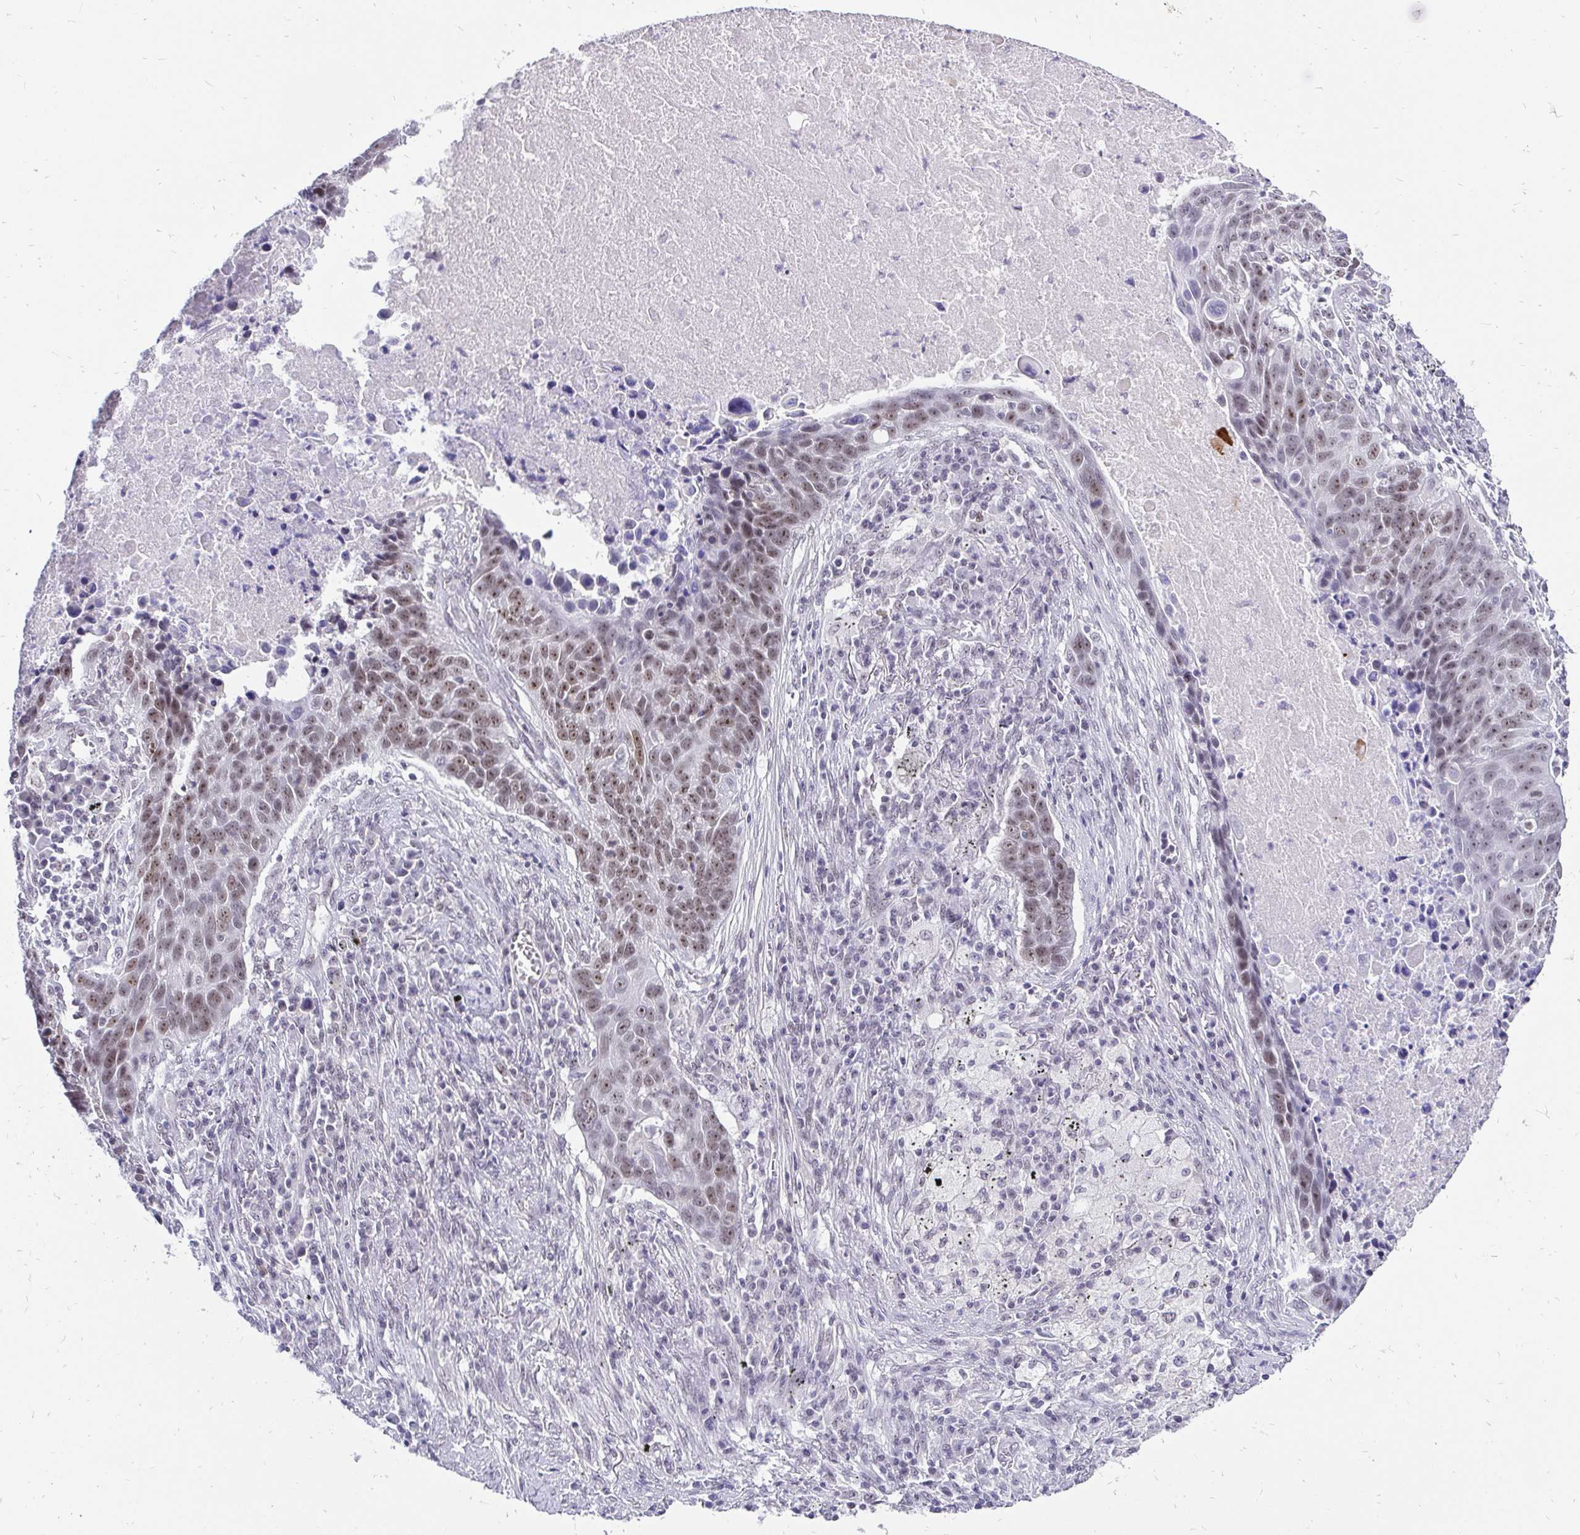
{"staining": {"intensity": "moderate", "quantity": ">75%", "location": "nuclear"}, "tissue": "lung cancer", "cell_type": "Tumor cells", "image_type": "cancer", "snomed": [{"axis": "morphology", "description": "Squamous cell carcinoma, NOS"}, {"axis": "topography", "description": "Lung"}], "caption": "Protein analysis of squamous cell carcinoma (lung) tissue demonstrates moderate nuclear staining in approximately >75% of tumor cells.", "gene": "ZNF860", "patient": {"sex": "male", "age": 78}}